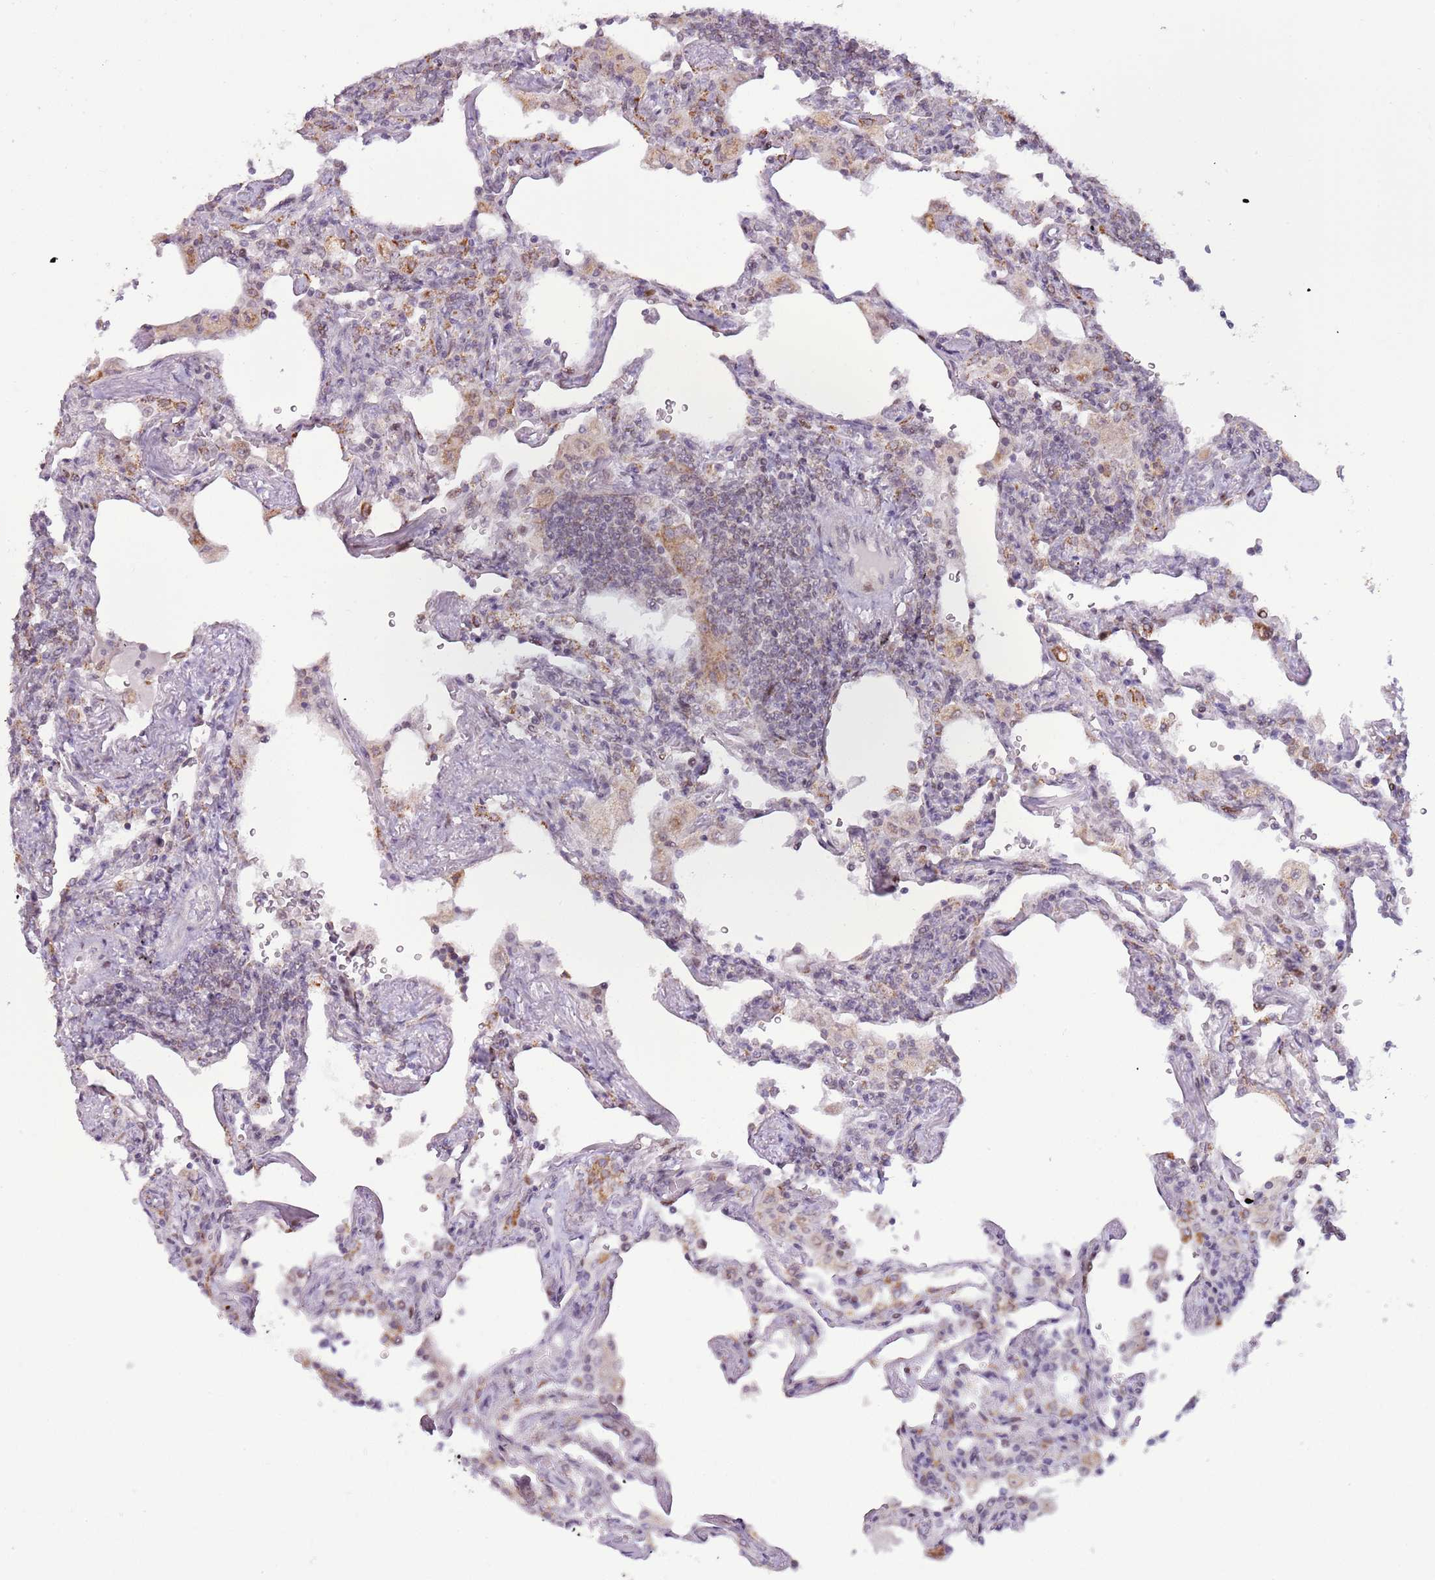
{"staining": {"intensity": "negative", "quantity": "none", "location": "none"}, "tissue": "lymphoma", "cell_type": "Tumor cells", "image_type": "cancer", "snomed": [{"axis": "morphology", "description": "Malignant lymphoma, non-Hodgkin's type, Low grade"}, {"axis": "topography", "description": "Lung"}], "caption": "DAB (3,3'-diaminobenzidine) immunohistochemical staining of human low-grade malignant lymphoma, non-Hodgkin's type demonstrates no significant staining in tumor cells.", "gene": "MLLT11", "patient": {"sex": "female", "age": 71}}